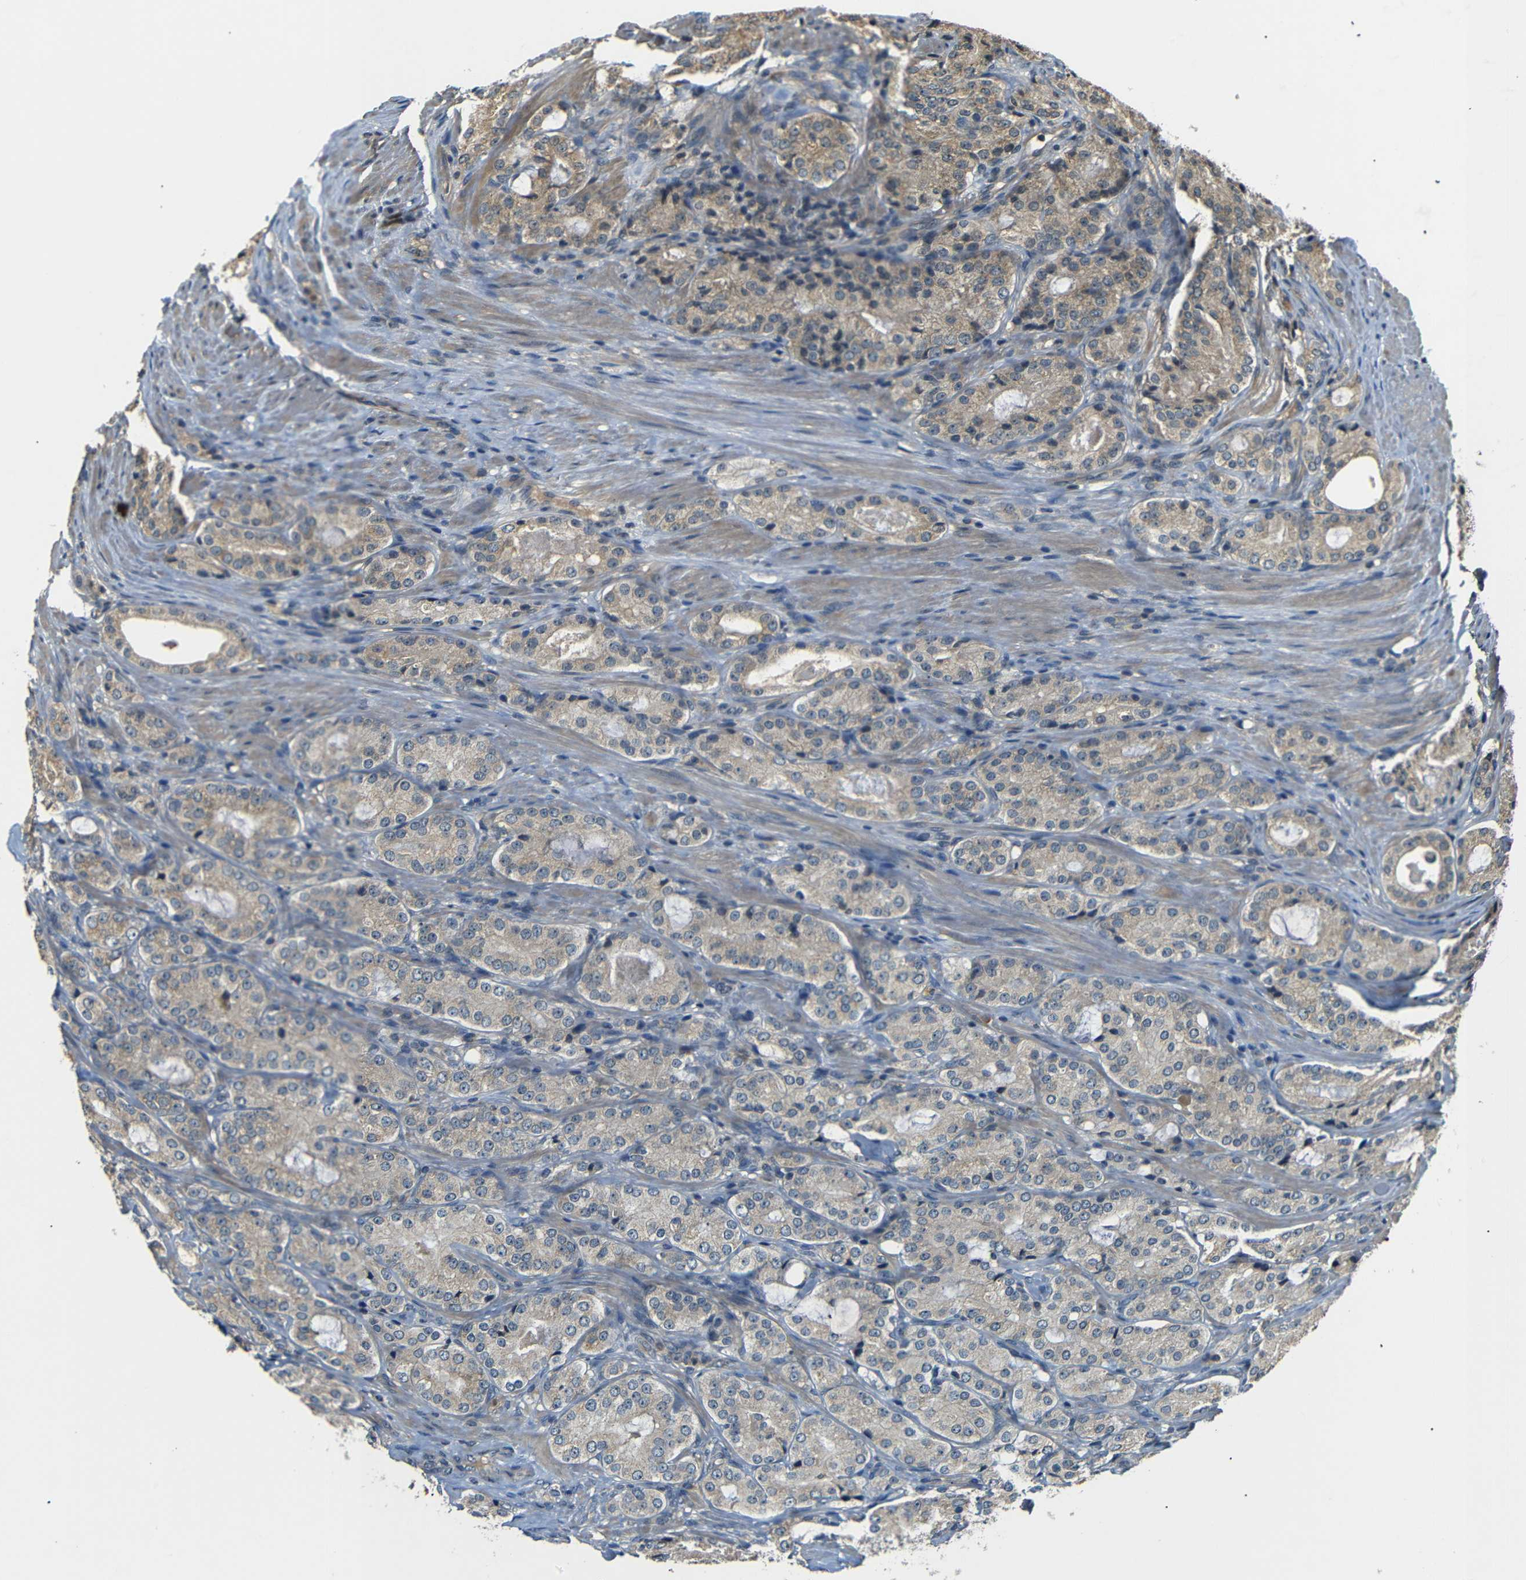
{"staining": {"intensity": "weak", "quantity": ">75%", "location": "cytoplasmic/membranous"}, "tissue": "prostate cancer", "cell_type": "Tumor cells", "image_type": "cancer", "snomed": [{"axis": "morphology", "description": "Adenocarcinoma, High grade"}, {"axis": "topography", "description": "Prostate"}], "caption": "Adenocarcinoma (high-grade) (prostate) stained for a protein (brown) exhibits weak cytoplasmic/membranous positive expression in approximately >75% of tumor cells.", "gene": "TANK", "patient": {"sex": "male", "age": 72}}